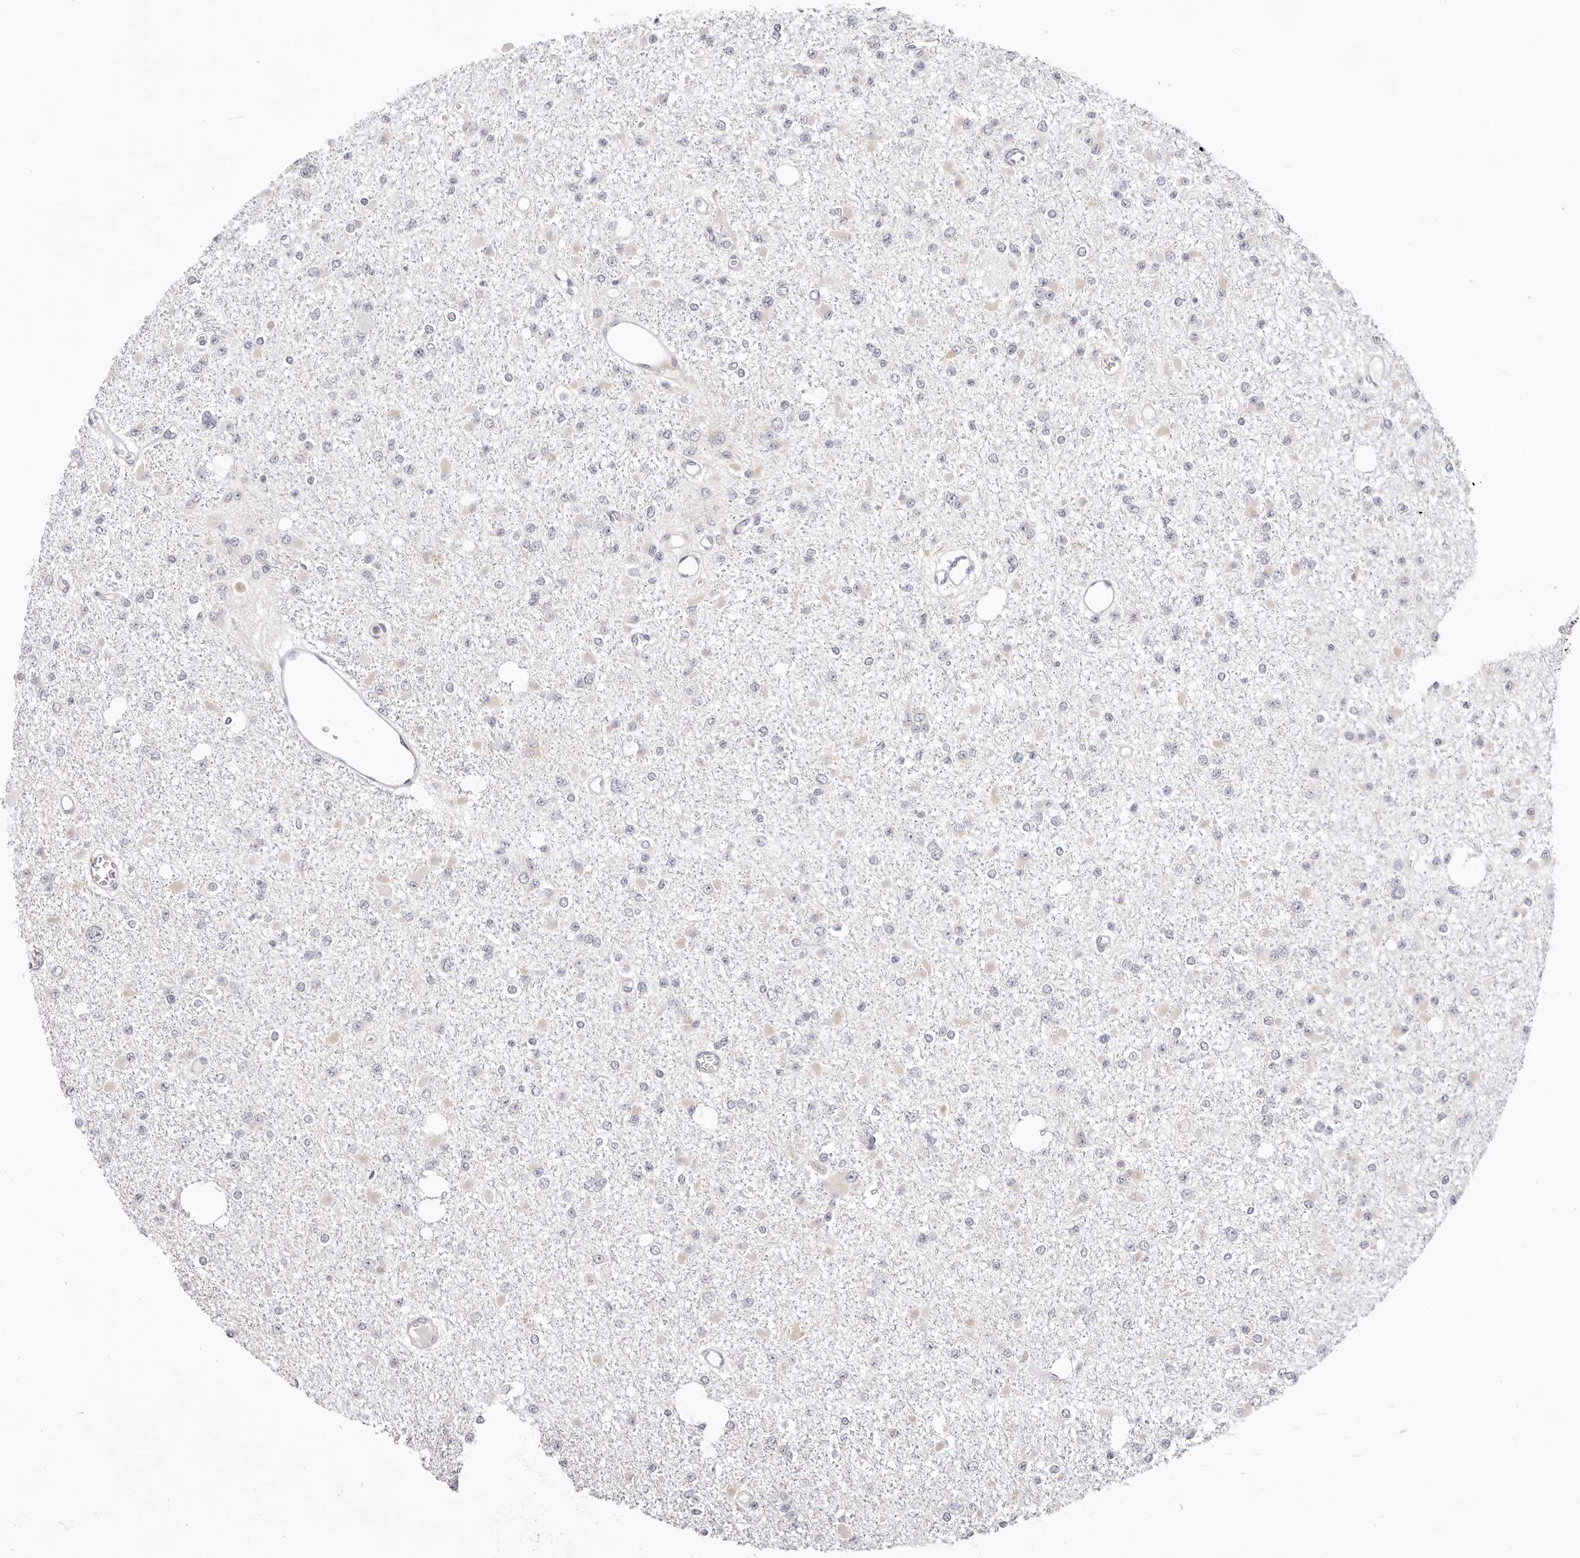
{"staining": {"intensity": "negative", "quantity": "none", "location": "none"}, "tissue": "glioma", "cell_type": "Tumor cells", "image_type": "cancer", "snomed": [{"axis": "morphology", "description": "Glioma, malignant, Low grade"}, {"axis": "topography", "description": "Brain"}], "caption": "Immunohistochemical staining of glioma exhibits no significant positivity in tumor cells. (Stains: DAB immunohistochemistry (IHC) with hematoxylin counter stain, Microscopy: brightfield microscopy at high magnification).", "gene": "GGPS1", "patient": {"sex": "female", "age": 22}}